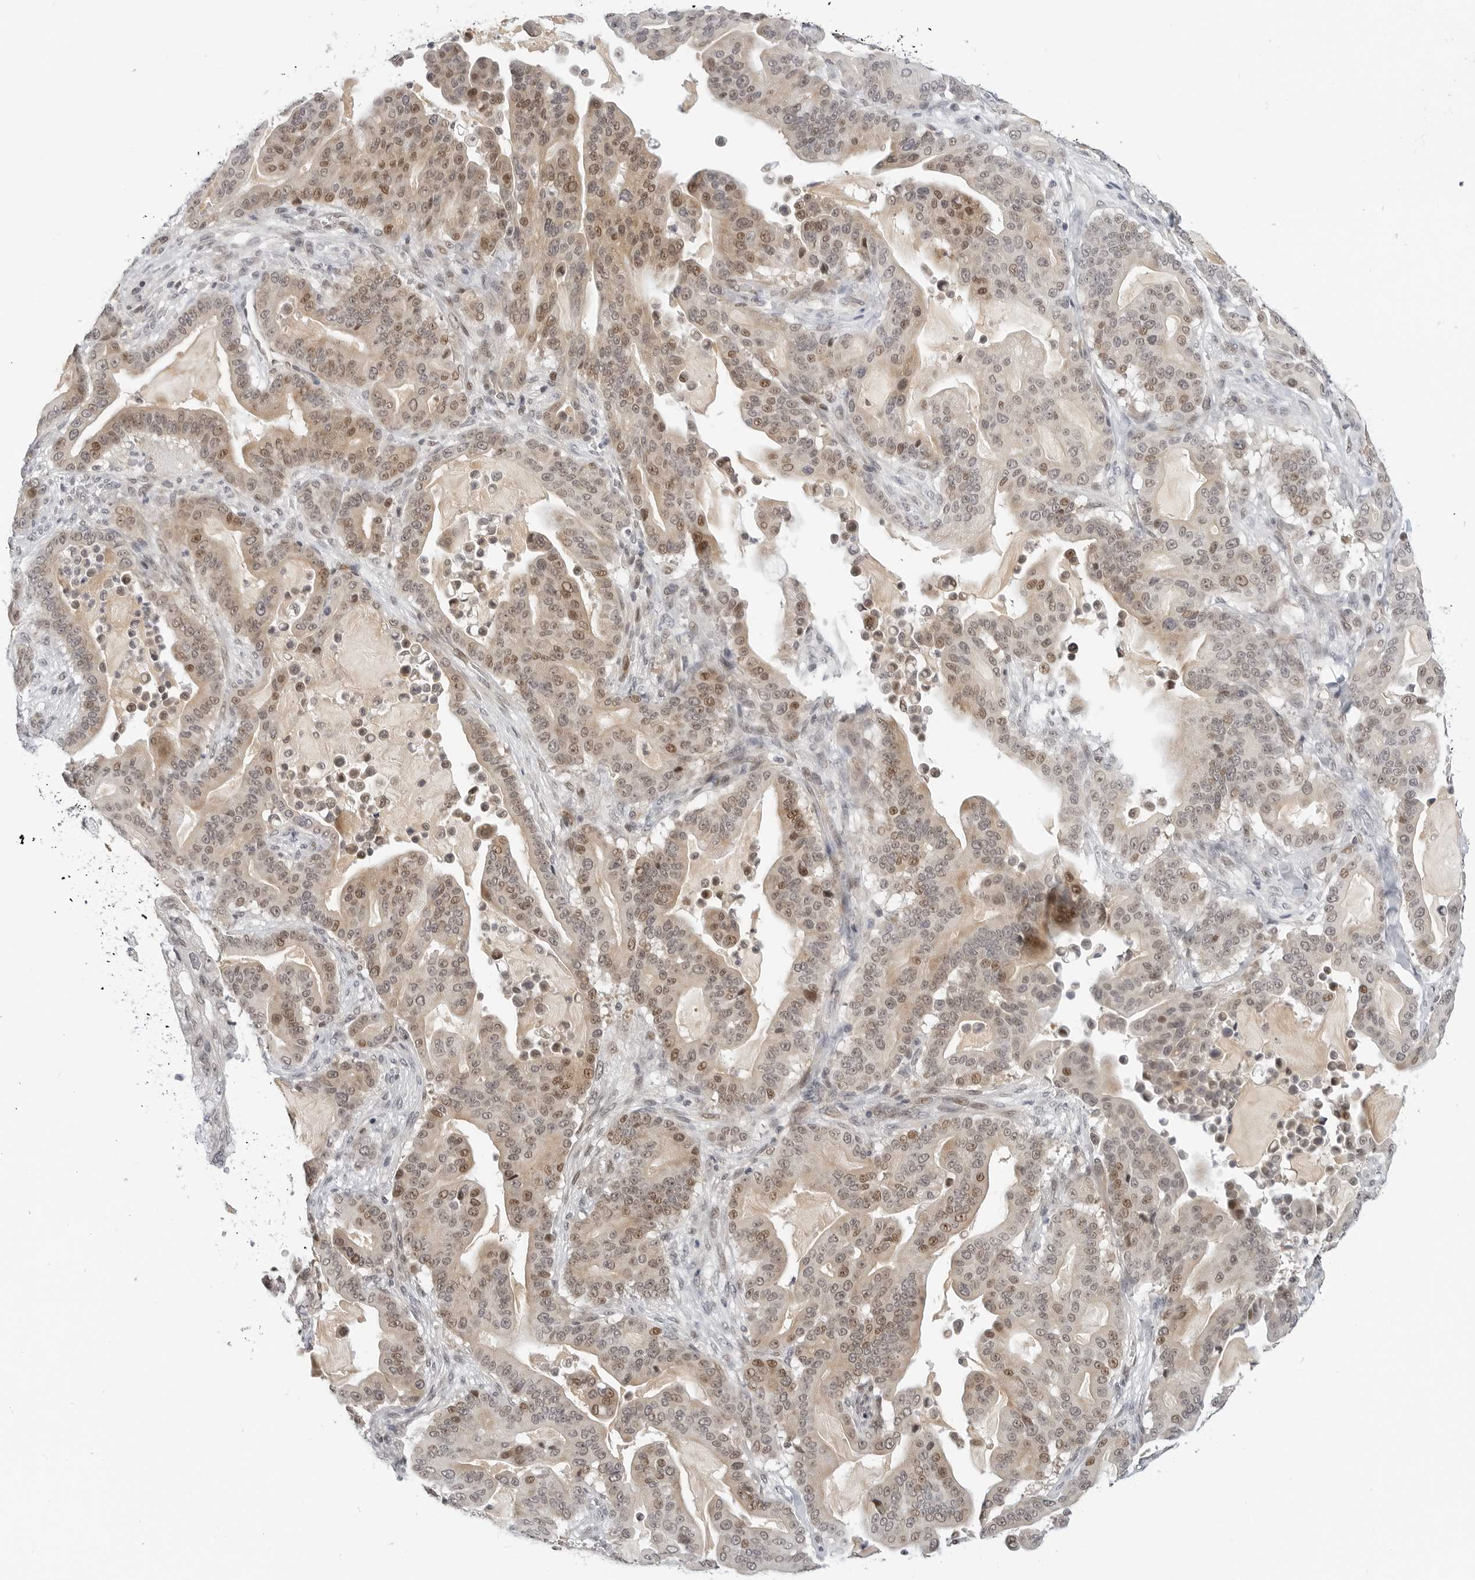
{"staining": {"intensity": "weak", "quantity": "<25%", "location": "nuclear"}, "tissue": "pancreatic cancer", "cell_type": "Tumor cells", "image_type": "cancer", "snomed": [{"axis": "morphology", "description": "Adenocarcinoma, NOS"}, {"axis": "topography", "description": "Pancreas"}], "caption": "High power microscopy photomicrograph of an immunohistochemistry (IHC) image of adenocarcinoma (pancreatic), revealing no significant expression in tumor cells.", "gene": "TSEN2", "patient": {"sex": "male", "age": 63}}